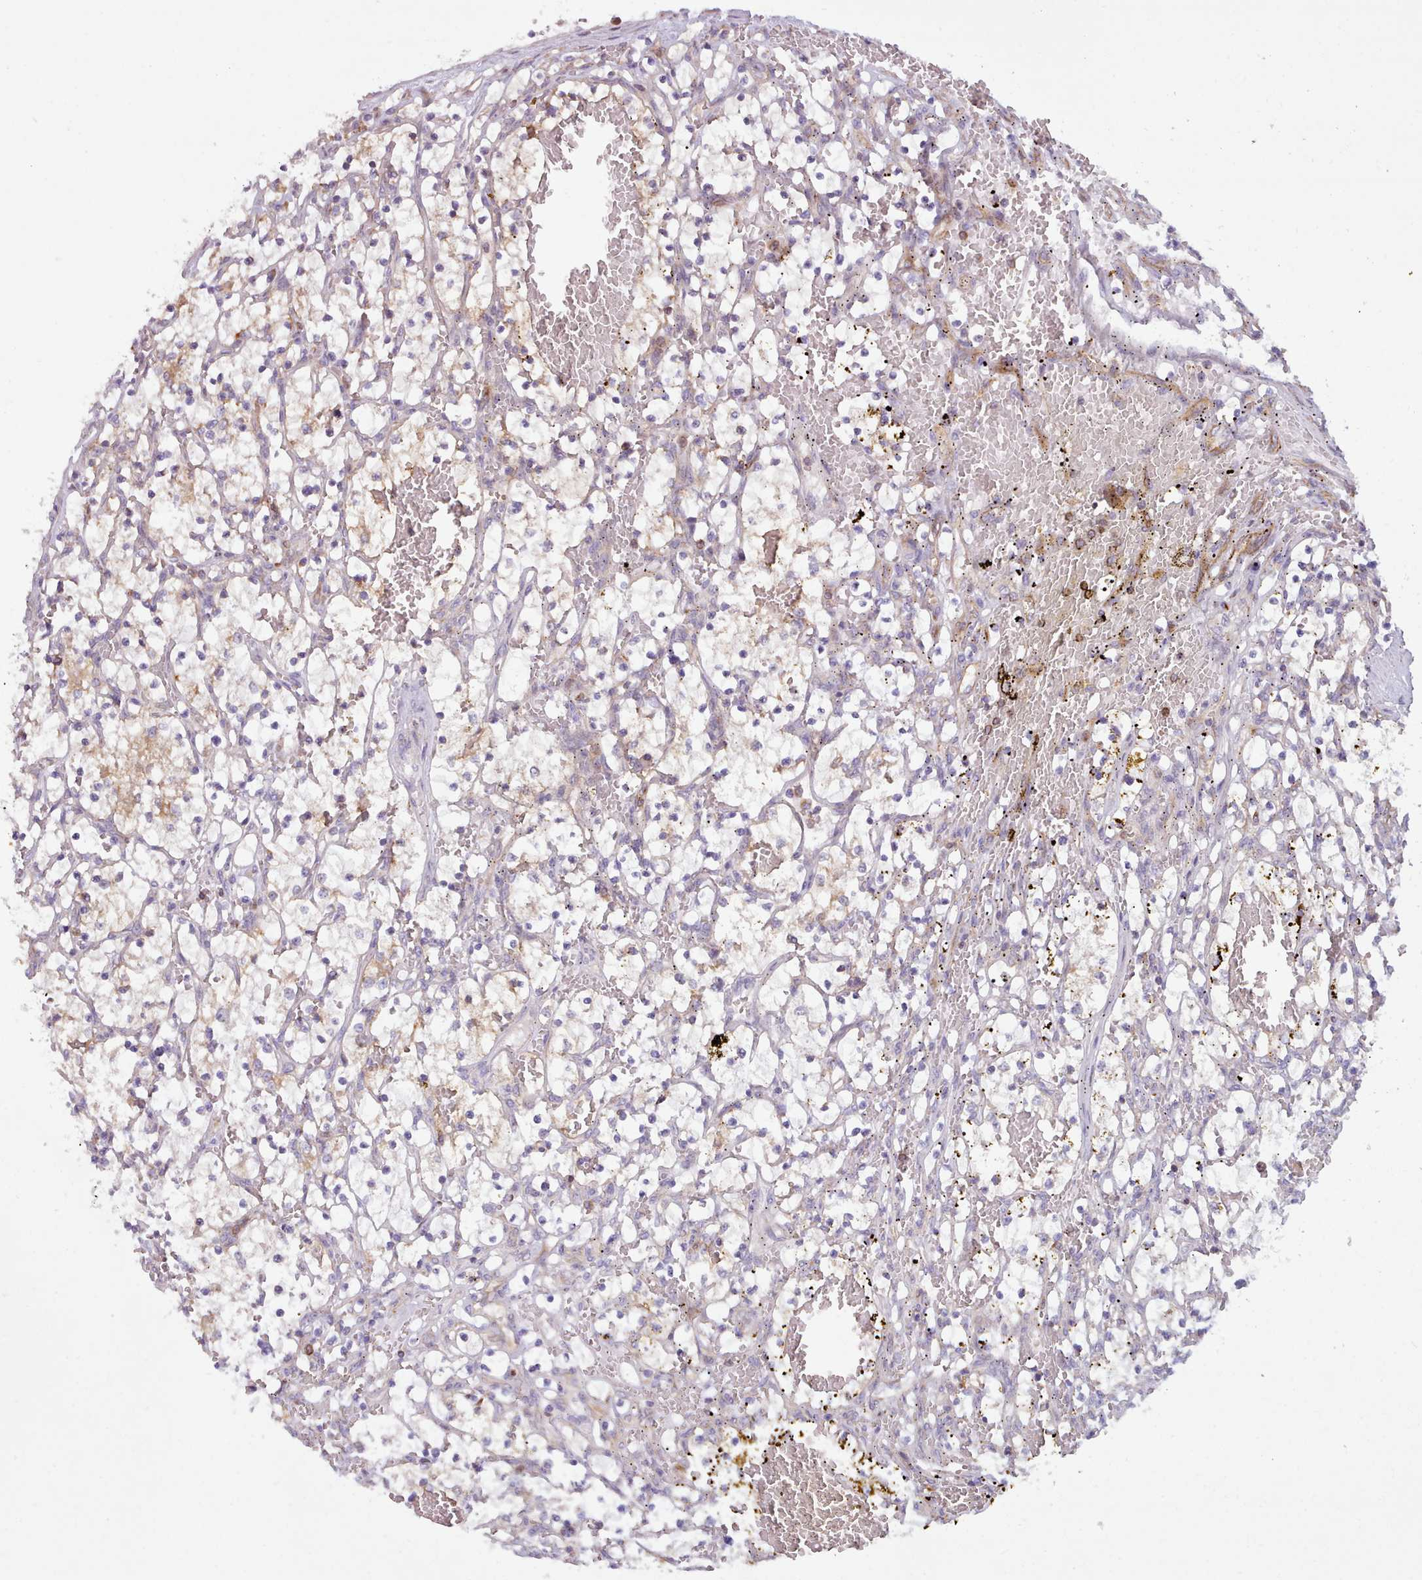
{"staining": {"intensity": "weak", "quantity": "<25%", "location": "cytoplasmic/membranous"}, "tissue": "renal cancer", "cell_type": "Tumor cells", "image_type": "cancer", "snomed": [{"axis": "morphology", "description": "Adenocarcinoma, NOS"}, {"axis": "topography", "description": "Kidney"}], "caption": "IHC micrograph of human adenocarcinoma (renal) stained for a protein (brown), which displays no positivity in tumor cells.", "gene": "CRYBG1", "patient": {"sex": "female", "age": 69}}